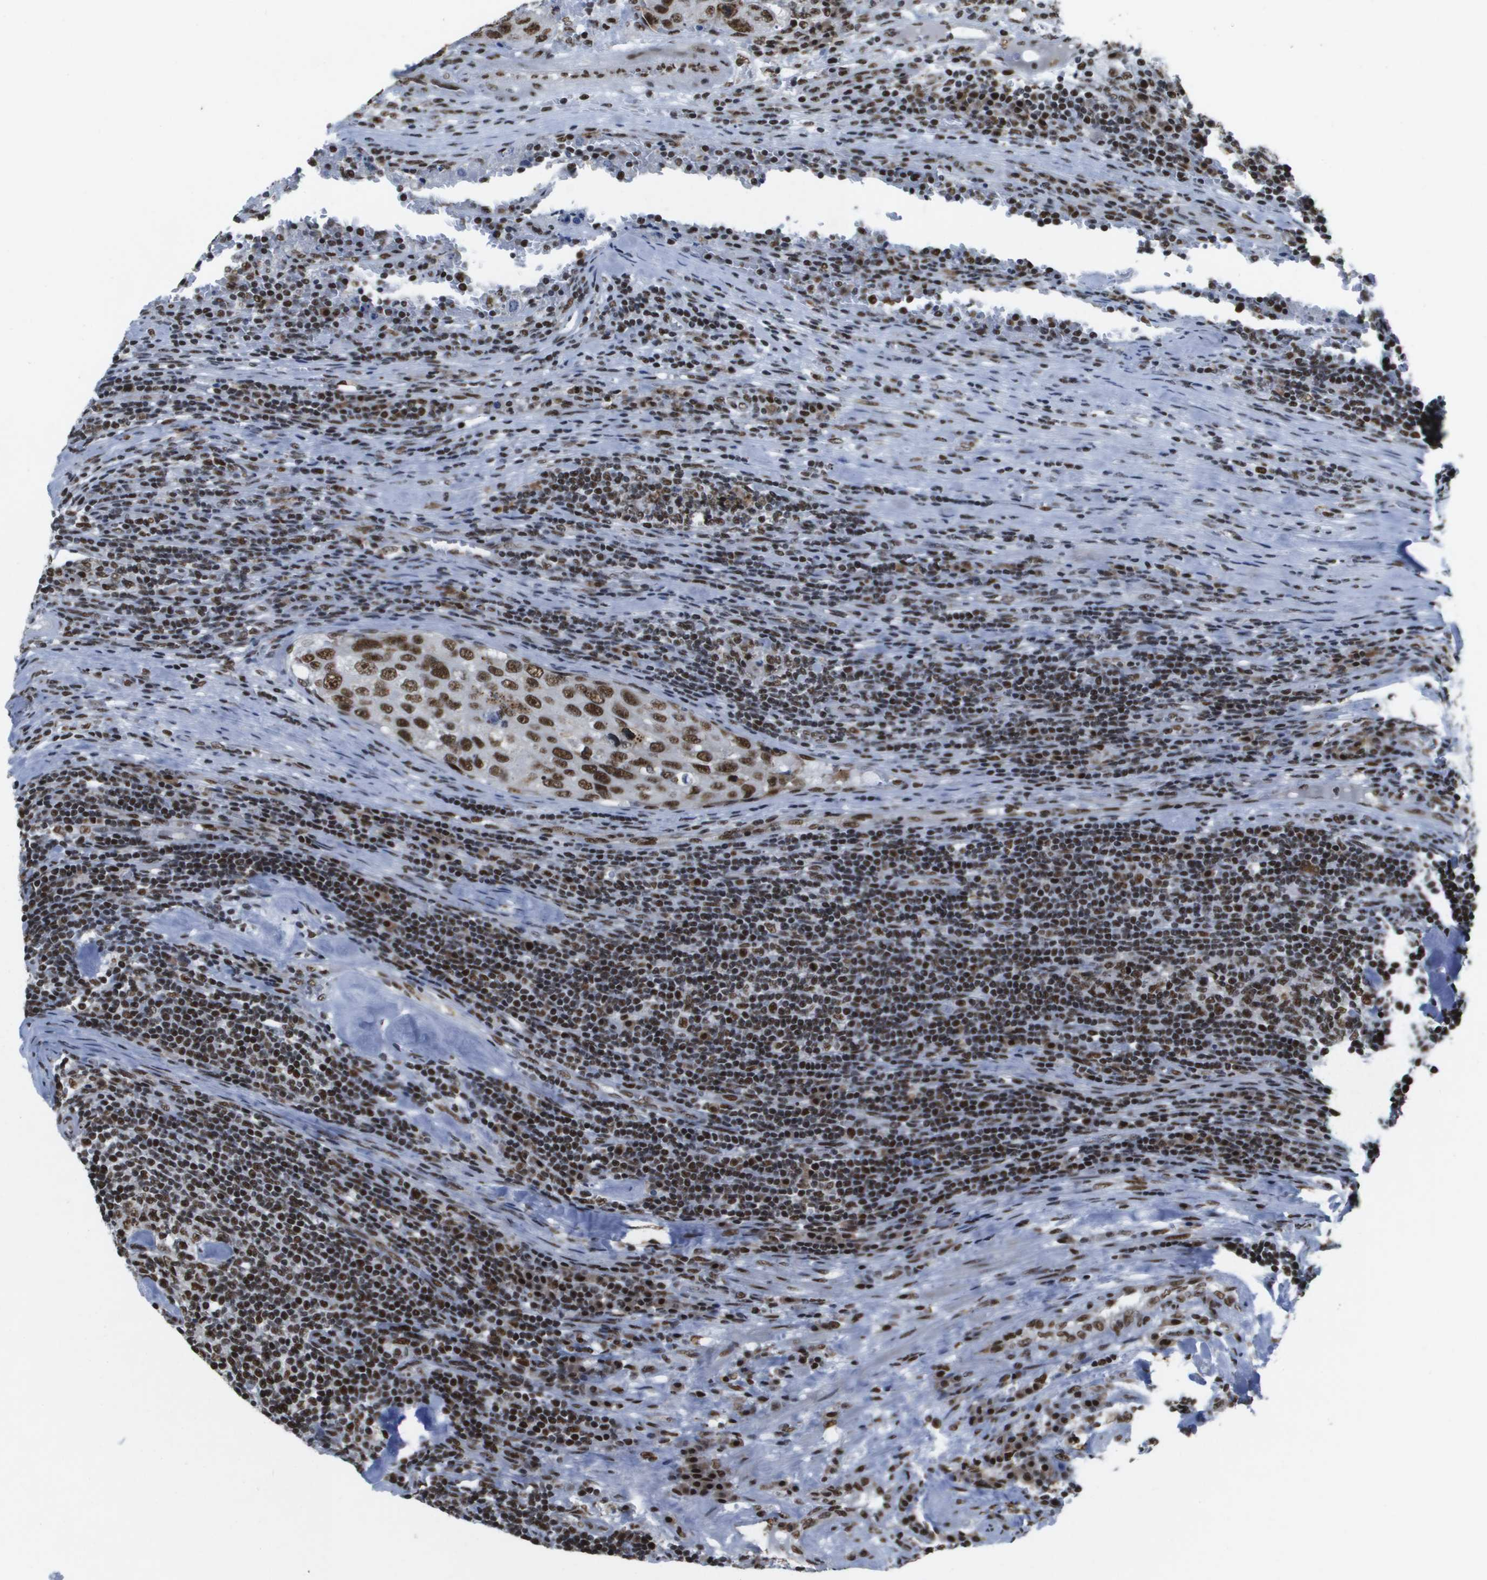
{"staining": {"intensity": "strong", "quantity": ">75%", "location": "nuclear"}, "tissue": "urothelial cancer", "cell_type": "Tumor cells", "image_type": "cancer", "snomed": [{"axis": "morphology", "description": "Urothelial carcinoma, High grade"}, {"axis": "topography", "description": "Lymph node"}, {"axis": "topography", "description": "Urinary bladder"}], "caption": "IHC photomicrograph of neoplastic tissue: urothelial carcinoma (high-grade) stained using IHC displays high levels of strong protein expression localized specifically in the nuclear of tumor cells, appearing as a nuclear brown color.", "gene": "NSRP1", "patient": {"sex": "male", "age": 51}}